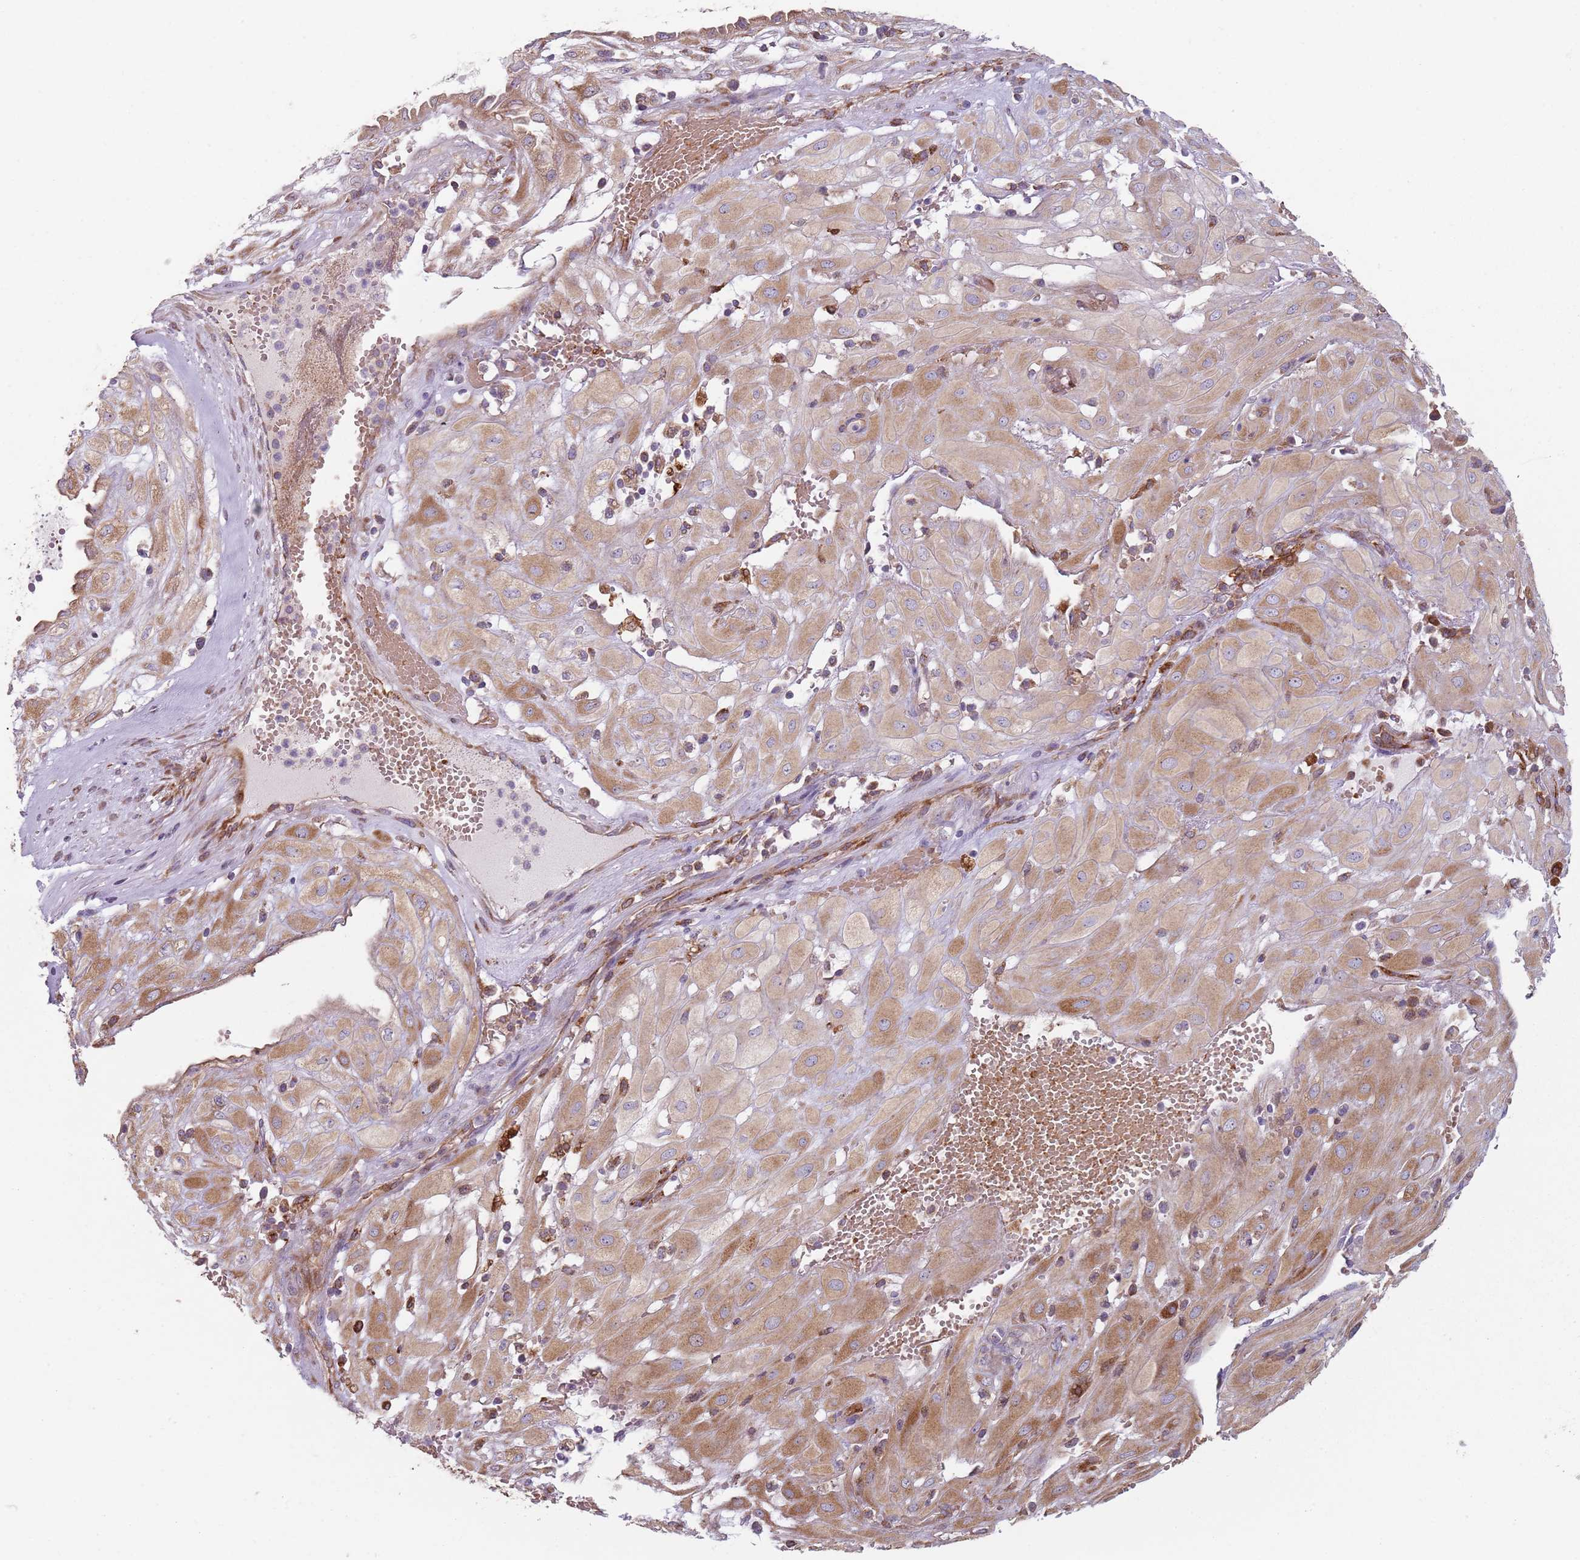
{"staining": {"intensity": "moderate", "quantity": ">75%", "location": "cytoplasmic/membranous"}, "tissue": "cervical cancer", "cell_type": "Tumor cells", "image_type": "cancer", "snomed": [{"axis": "morphology", "description": "Squamous cell carcinoma, NOS"}, {"axis": "topography", "description": "Cervix"}], "caption": "Immunohistochemical staining of human cervical squamous cell carcinoma demonstrates medium levels of moderate cytoplasmic/membranous protein expression in about >75% of tumor cells.", "gene": "SPATA2", "patient": {"sex": "female", "age": 36}}